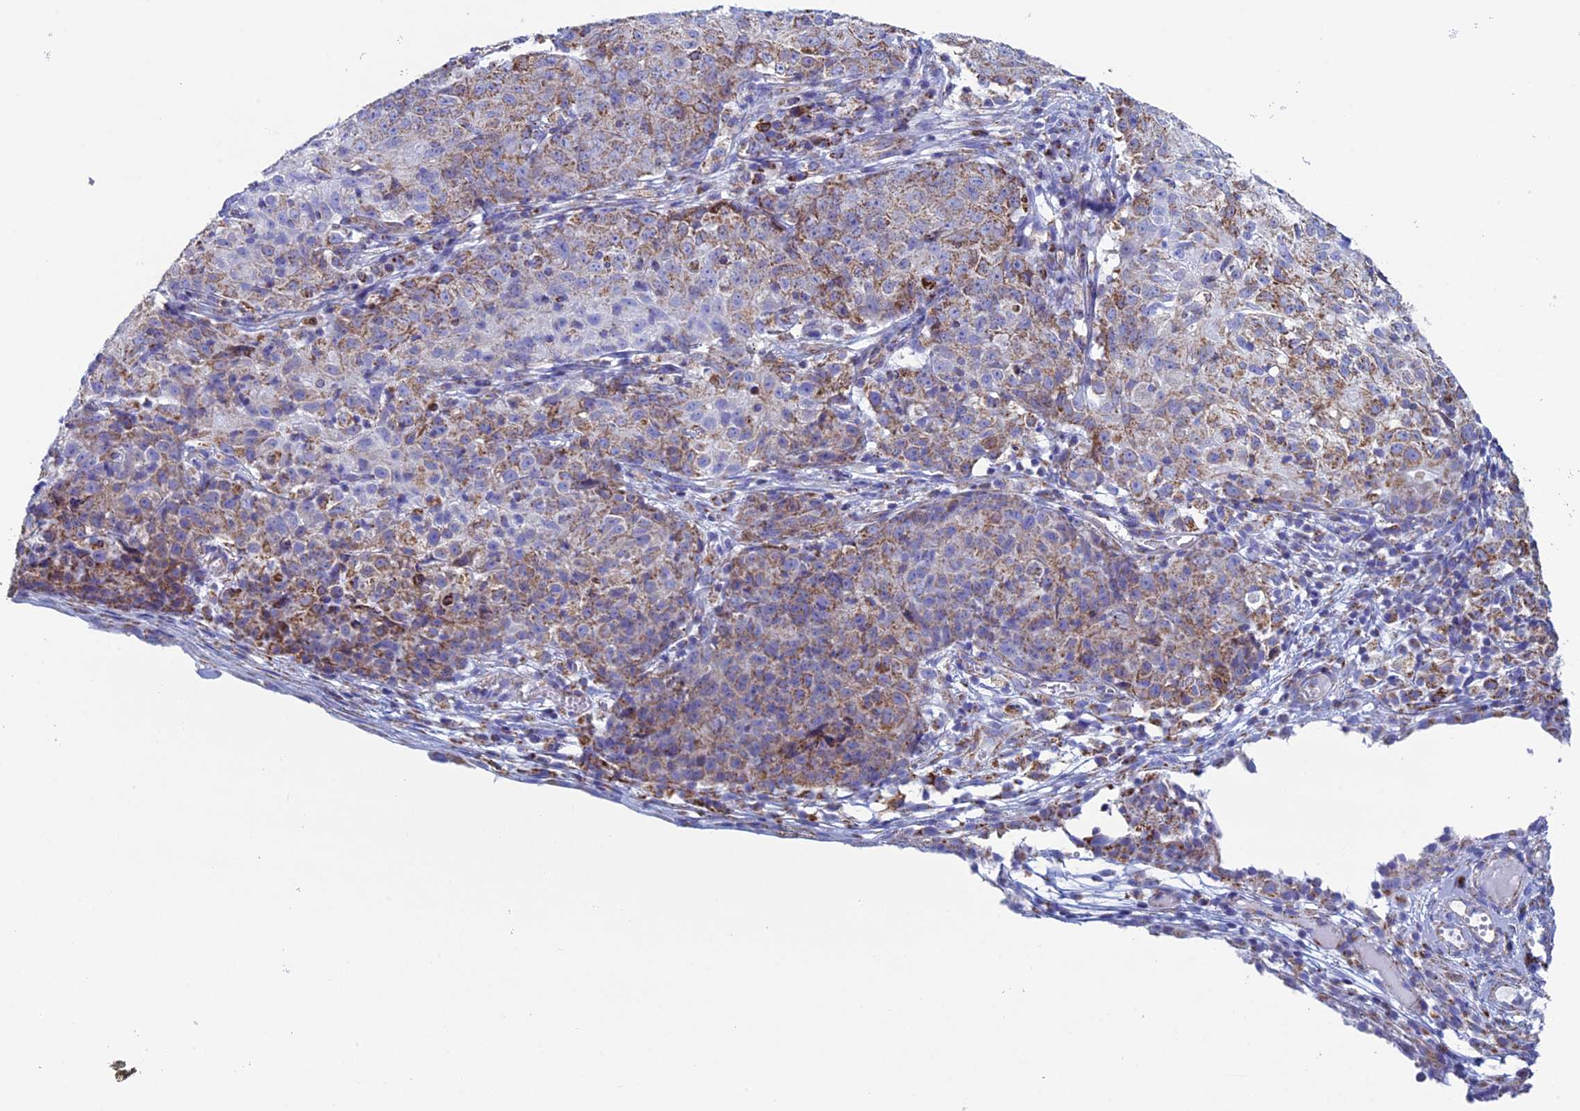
{"staining": {"intensity": "moderate", "quantity": ">75%", "location": "cytoplasmic/membranous"}, "tissue": "ovarian cancer", "cell_type": "Tumor cells", "image_type": "cancer", "snomed": [{"axis": "morphology", "description": "Carcinoma, endometroid"}, {"axis": "topography", "description": "Ovary"}], "caption": "Ovarian endometroid carcinoma stained with IHC displays moderate cytoplasmic/membranous staining in about >75% of tumor cells.", "gene": "UQCRFS1", "patient": {"sex": "female", "age": 42}}